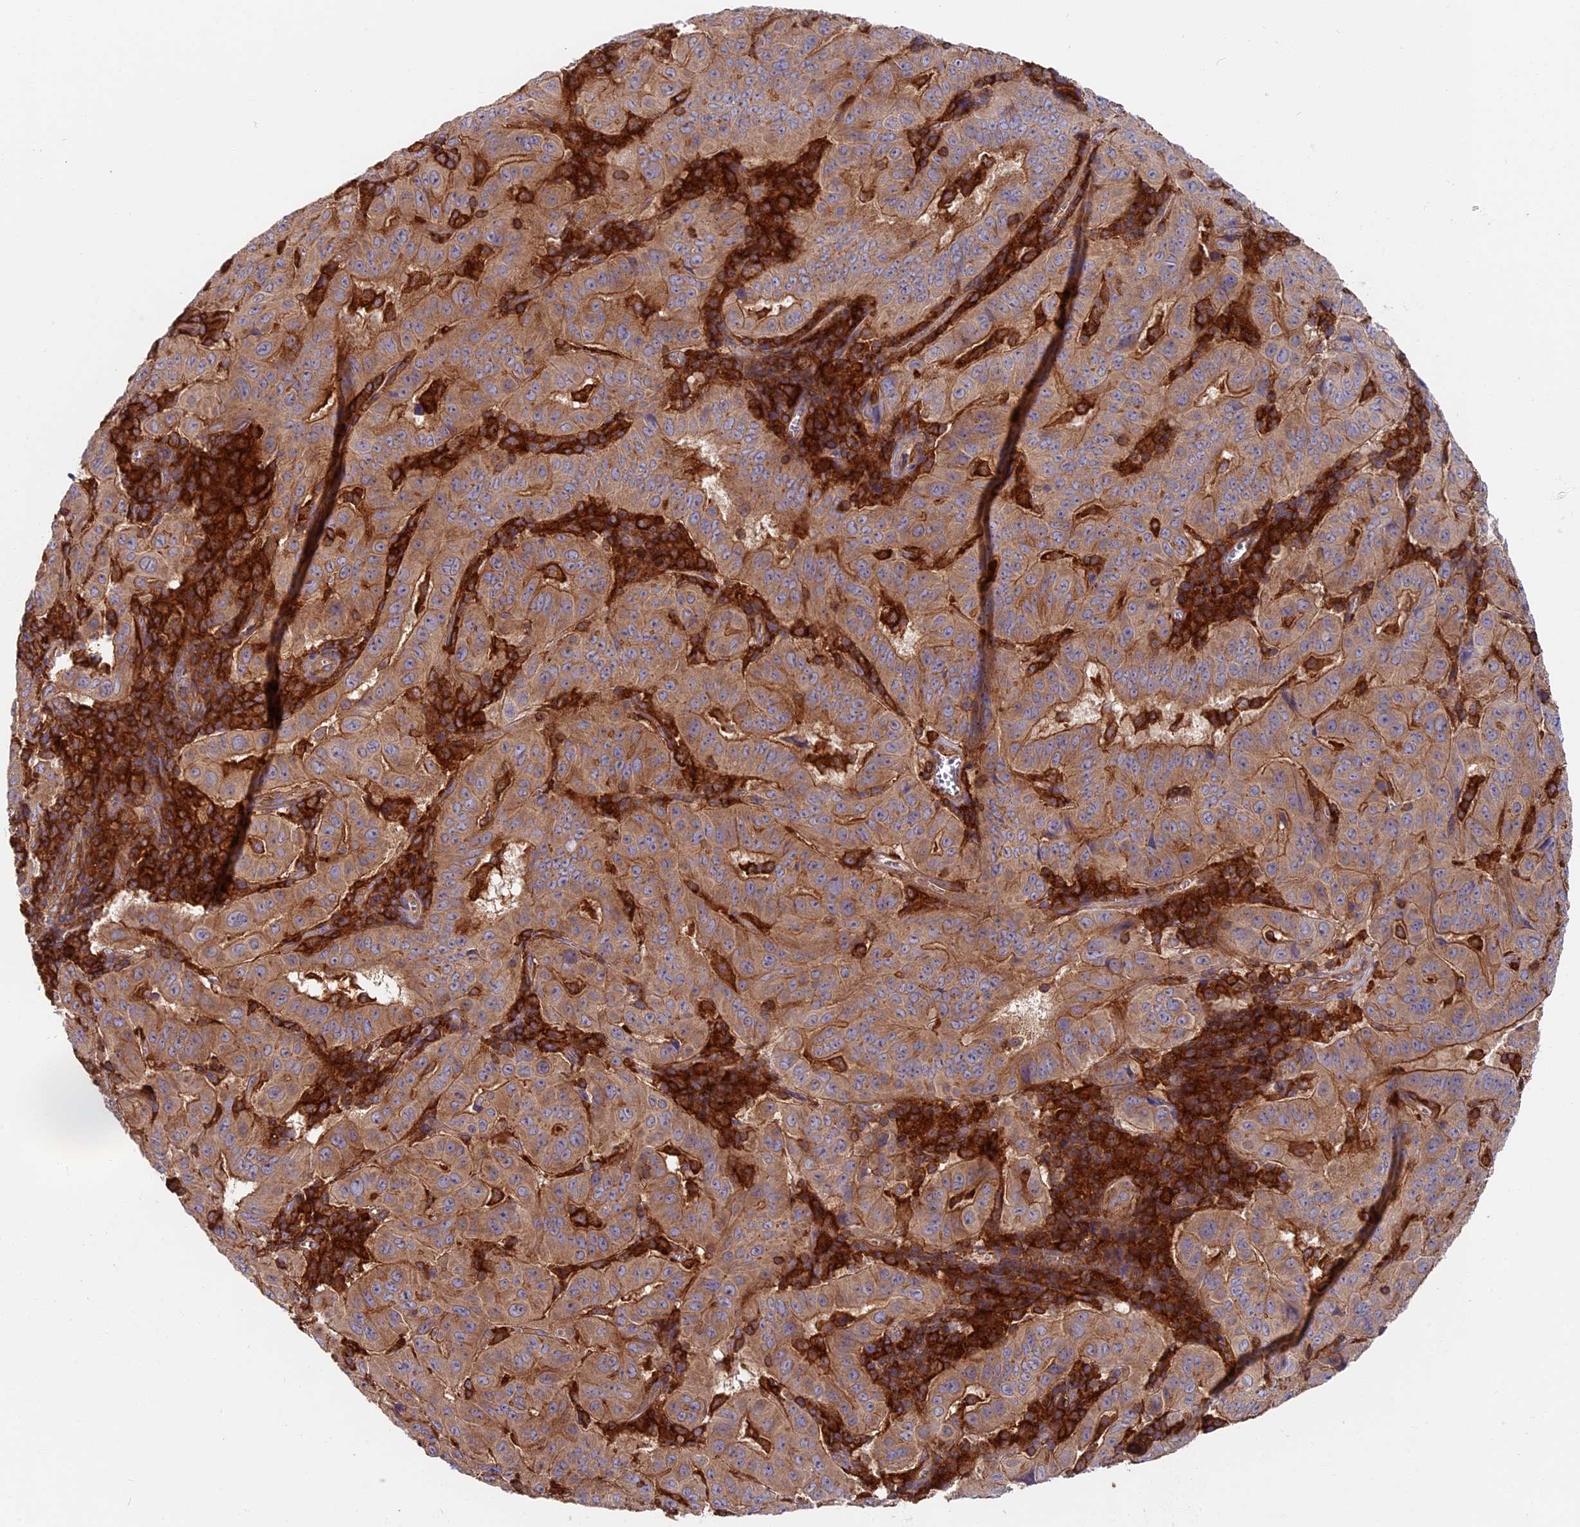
{"staining": {"intensity": "moderate", "quantity": ">75%", "location": "cytoplasmic/membranous"}, "tissue": "pancreatic cancer", "cell_type": "Tumor cells", "image_type": "cancer", "snomed": [{"axis": "morphology", "description": "Adenocarcinoma, NOS"}, {"axis": "topography", "description": "Pancreas"}], "caption": "Immunohistochemistry (IHC) of human pancreatic cancer (adenocarcinoma) reveals medium levels of moderate cytoplasmic/membranous expression in about >75% of tumor cells.", "gene": "MYO9B", "patient": {"sex": "male", "age": 63}}